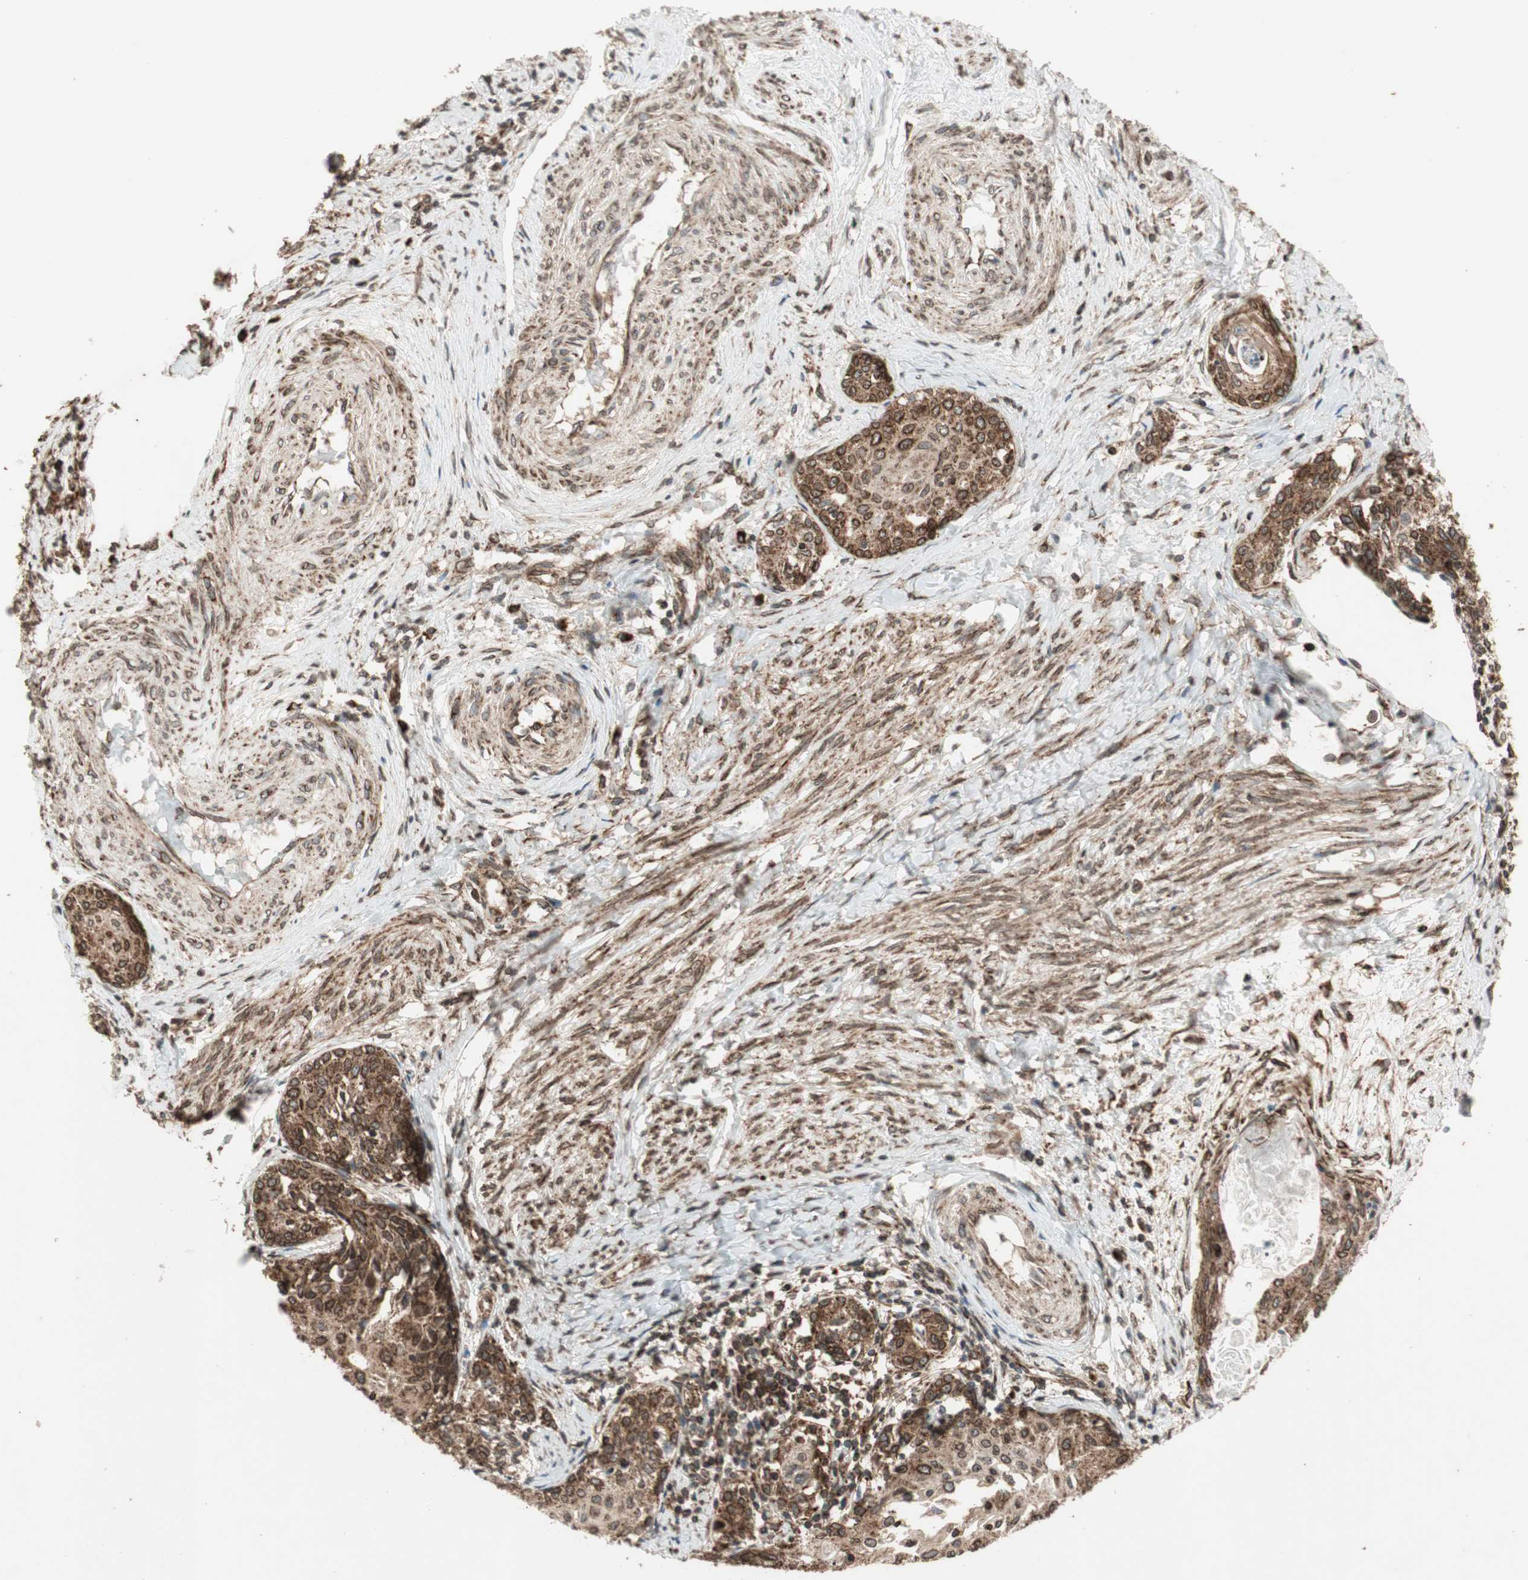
{"staining": {"intensity": "strong", "quantity": ">75%", "location": "cytoplasmic/membranous,nuclear"}, "tissue": "cervical cancer", "cell_type": "Tumor cells", "image_type": "cancer", "snomed": [{"axis": "morphology", "description": "Squamous cell carcinoma, NOS"}, {"axis": "morphology", "description": "Adenocarcinoma, NOS"}, {"axis": "topography", "description": "Cervix"}], "caption": "Immunohistochemistry (IHC) (DAB (3,3'-diaminobenzidine)) staining of human cervical cancer reveals strong cytoplasmic/membranous and nuclear protein positivity in approximately >75% of tumor cells.", "gene": "NUP62", "patient": {"sex": "female", "age": 52}}